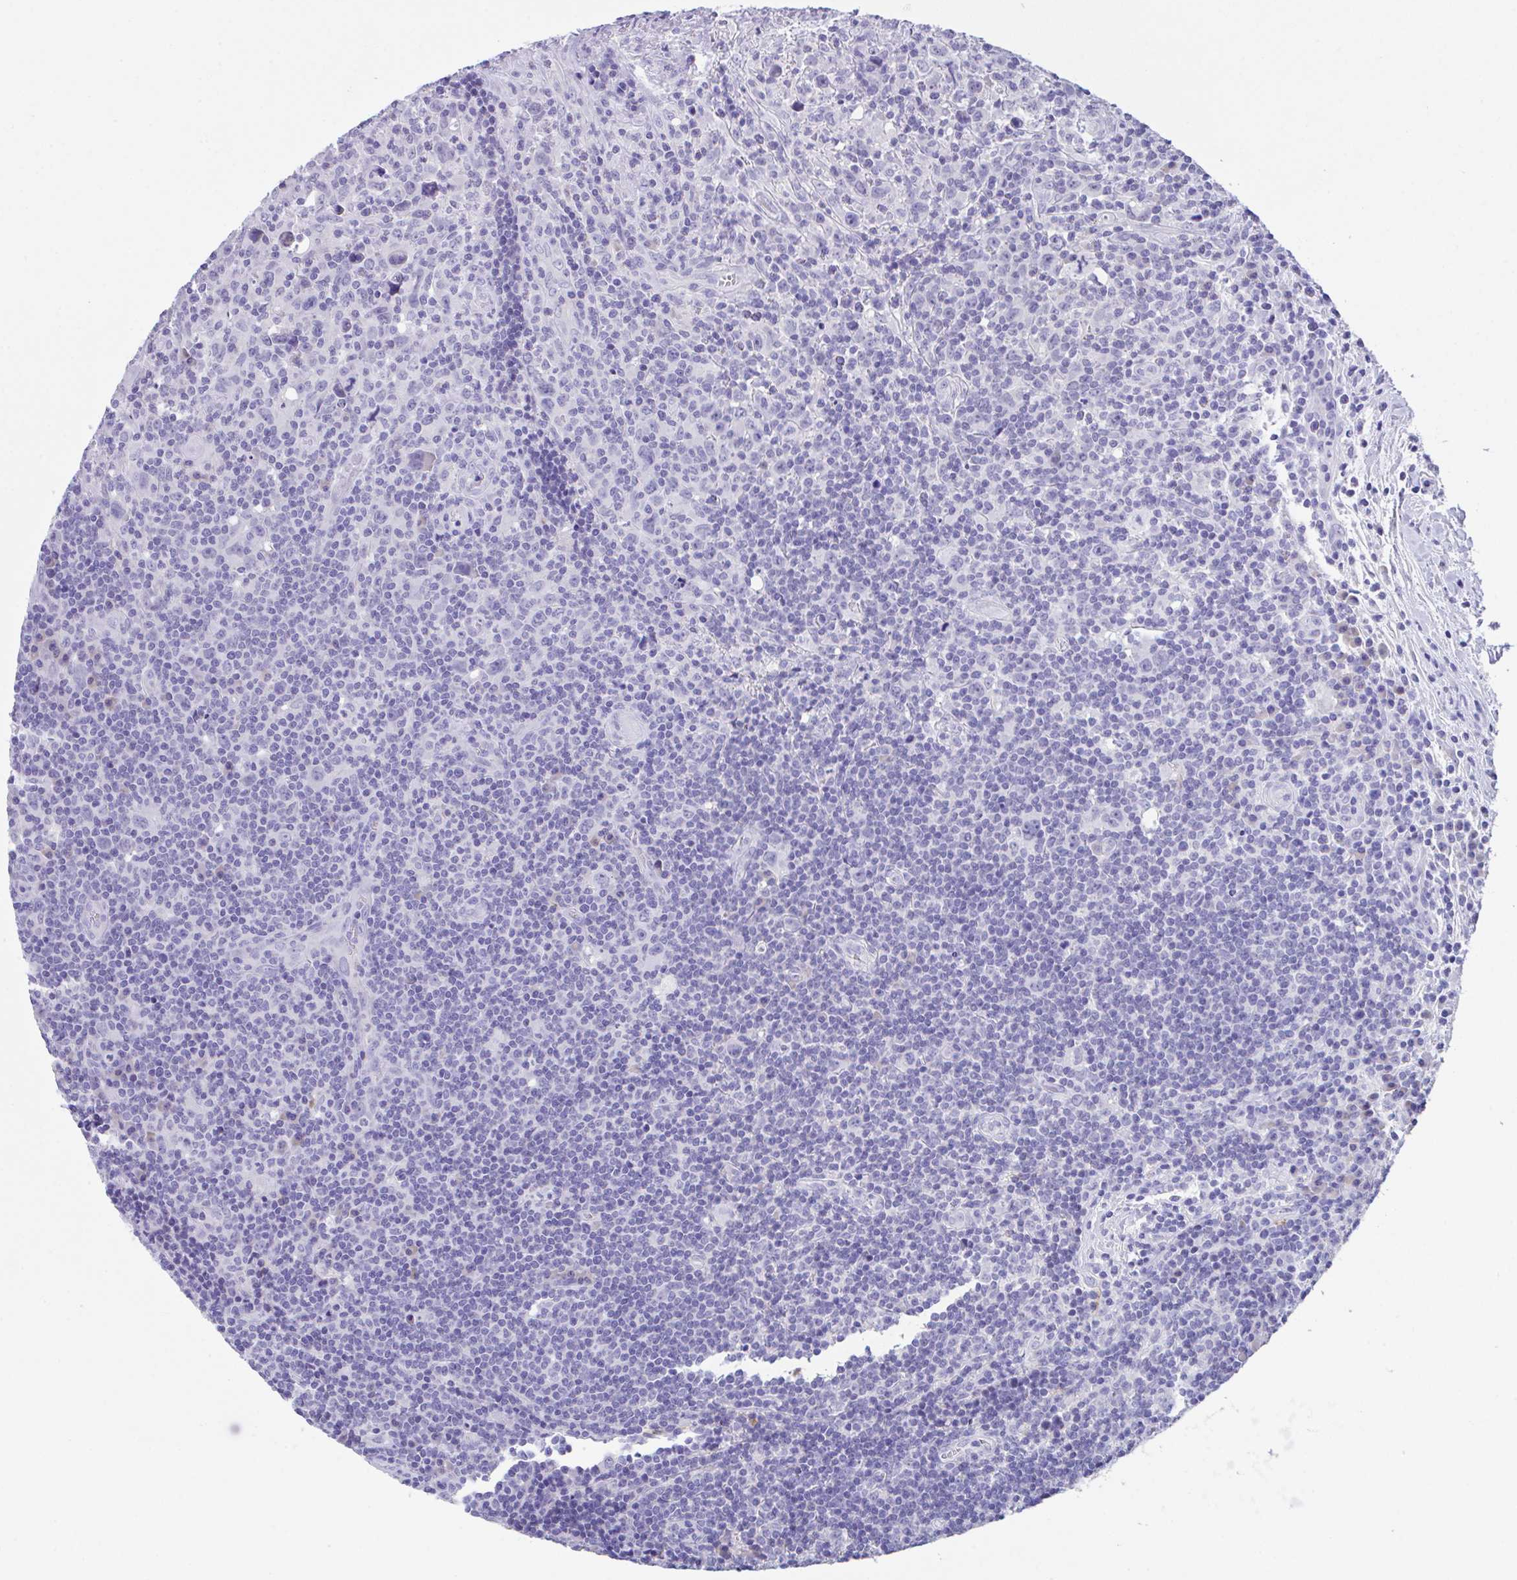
{"staining": {"intensity": "negative", "quantity": "none", "location": "none"}, "tissue": "lymphoma", "cell_type": "Tumor cells", "image_type": "cancer", "snomed": [{"axis": "morphology", "description": "Hodgkin's disease, NOS"}, {"axis": "topography", "description": "Lymph node"}], "caption": "Image shows no significant protein staining in tumor cells of lymphoma.", "gene": "HACD4", "patient": {"sex": "female", "age": 18}}